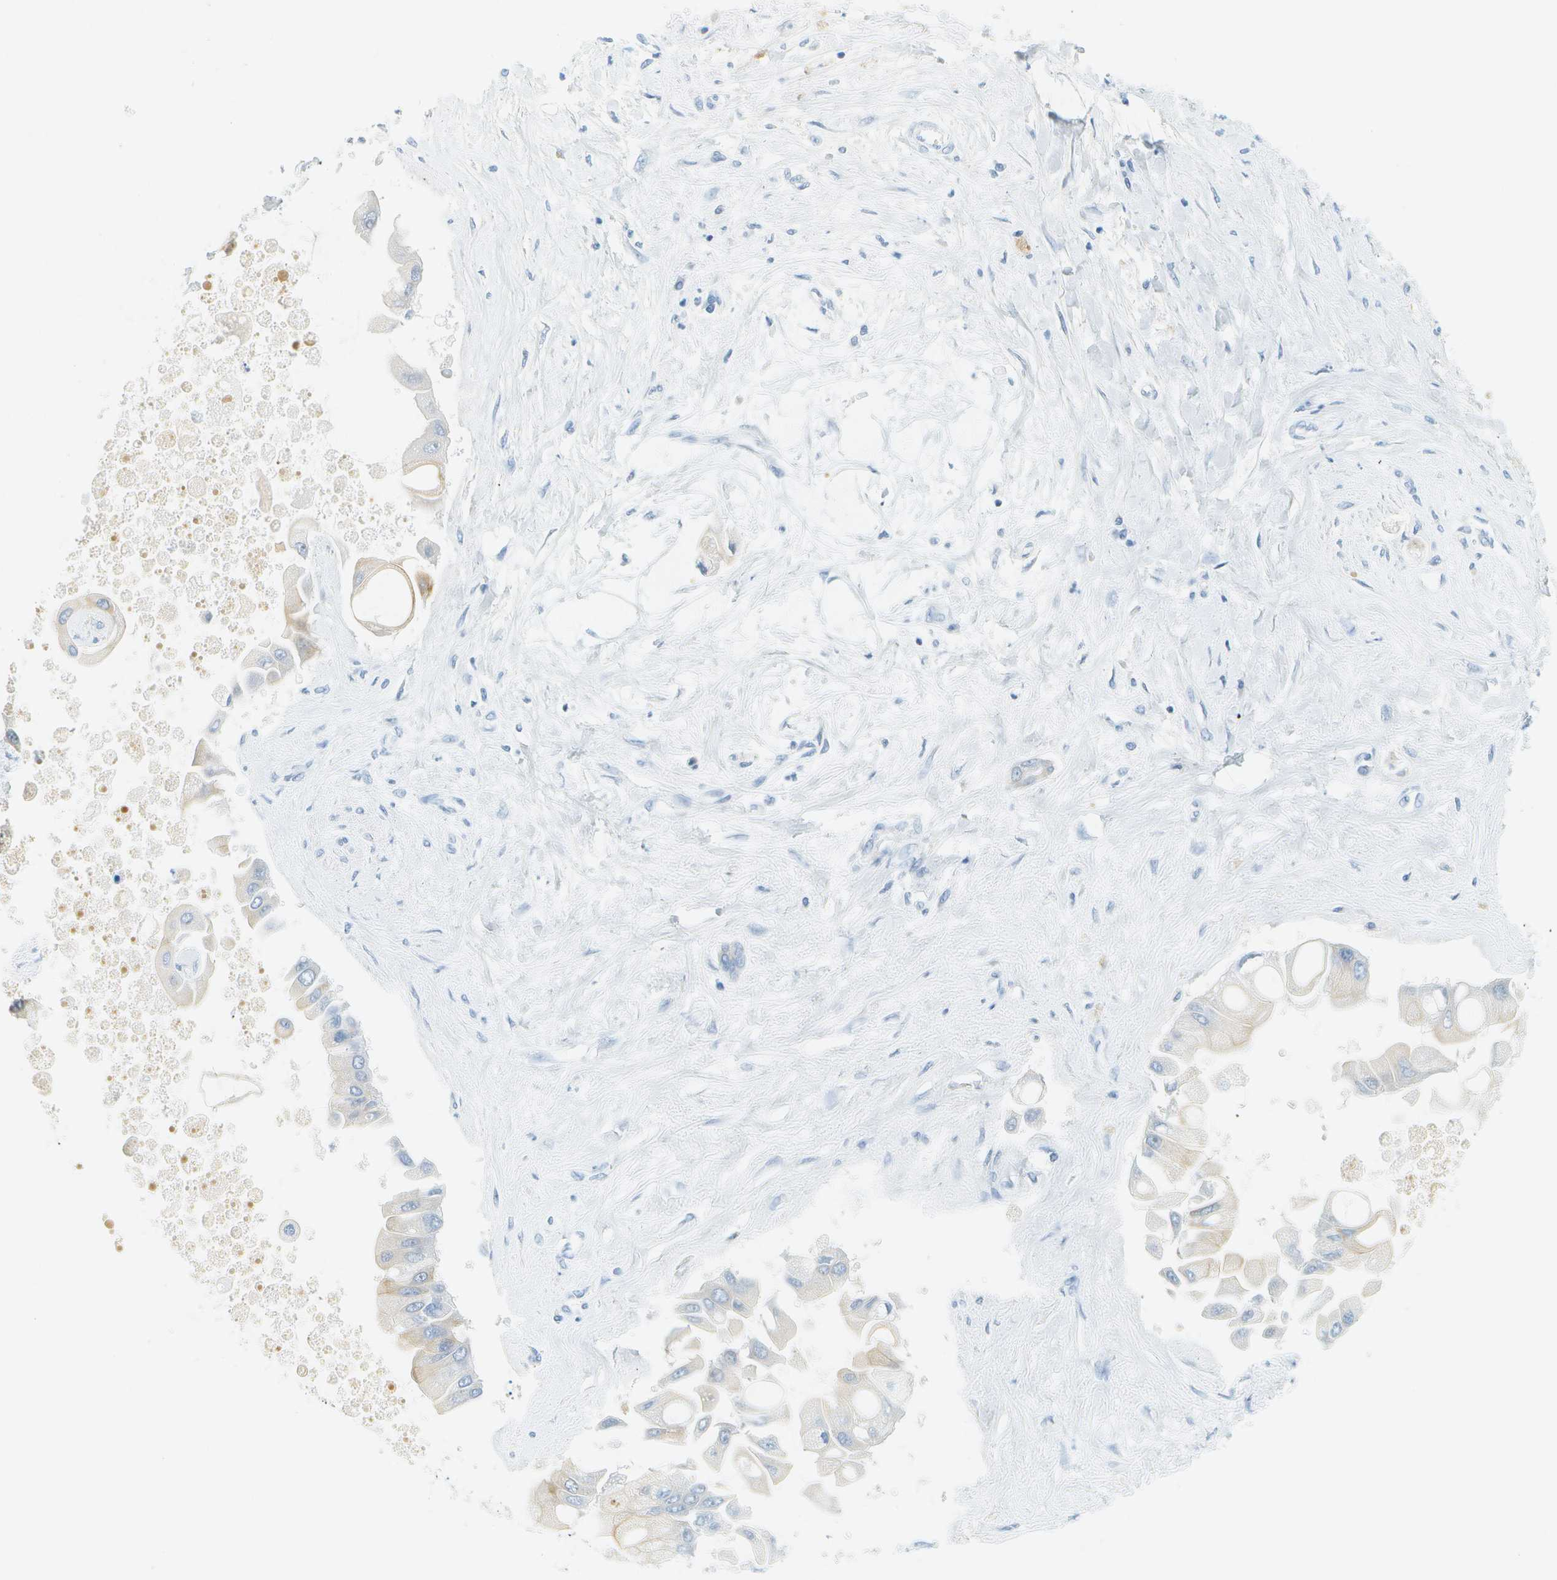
{"staining": {"intensity": "negative", "quantity": "none", "location": "none"}, "tissue": "liver cancer", "cell_type": "Tumor cells", "image_type": "cancer", "snomed": [{"axis": "morphology", "description": "Cholangiocarcinoma"}, {"axis": "topography", "description": "Liver"}], "caption": "Immunohistochemical staining of human liver cancer shows no significant positivity in tumor cells.", "gene": "SMYD5", "patient": {"sex": "male", "age": 50}}